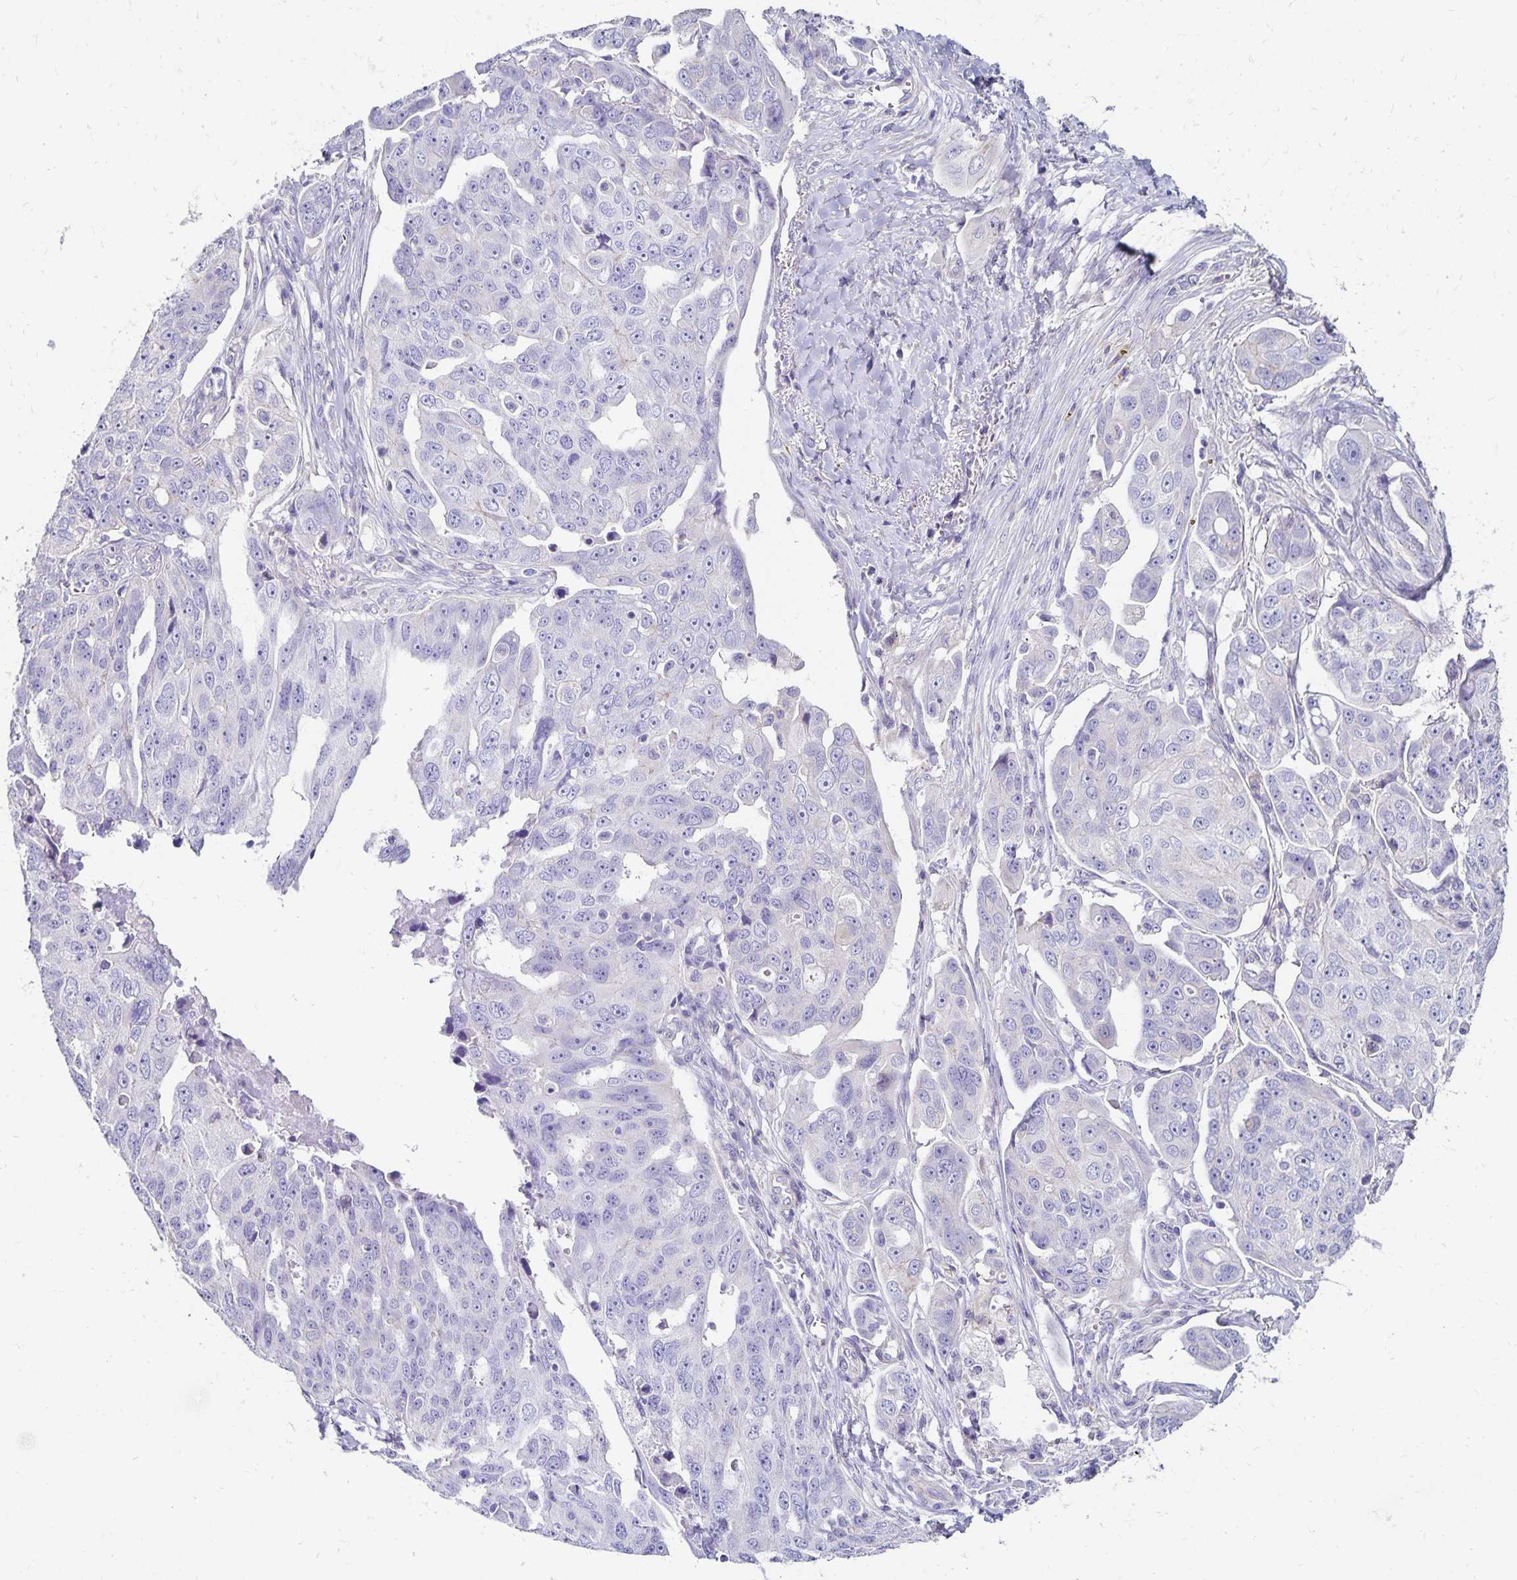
{"staining": {"intensity": "negative", "quantity": "none", "location": "none"}, "tissue": "ovarian cancer", "cell_type": "Tumor cells", "image_type": "cancer", "snomed": [{"axis": "morphology", "description": "Carcinoma, endometroid"}, {"axis": "topography", "description": "Ovary"}], "caption": "There is no significant staining in tumor cells of endometroid carcinoma (ovarian).", "gene": "DYNLT4", "patient": {"sex": "female", "age": 70}}